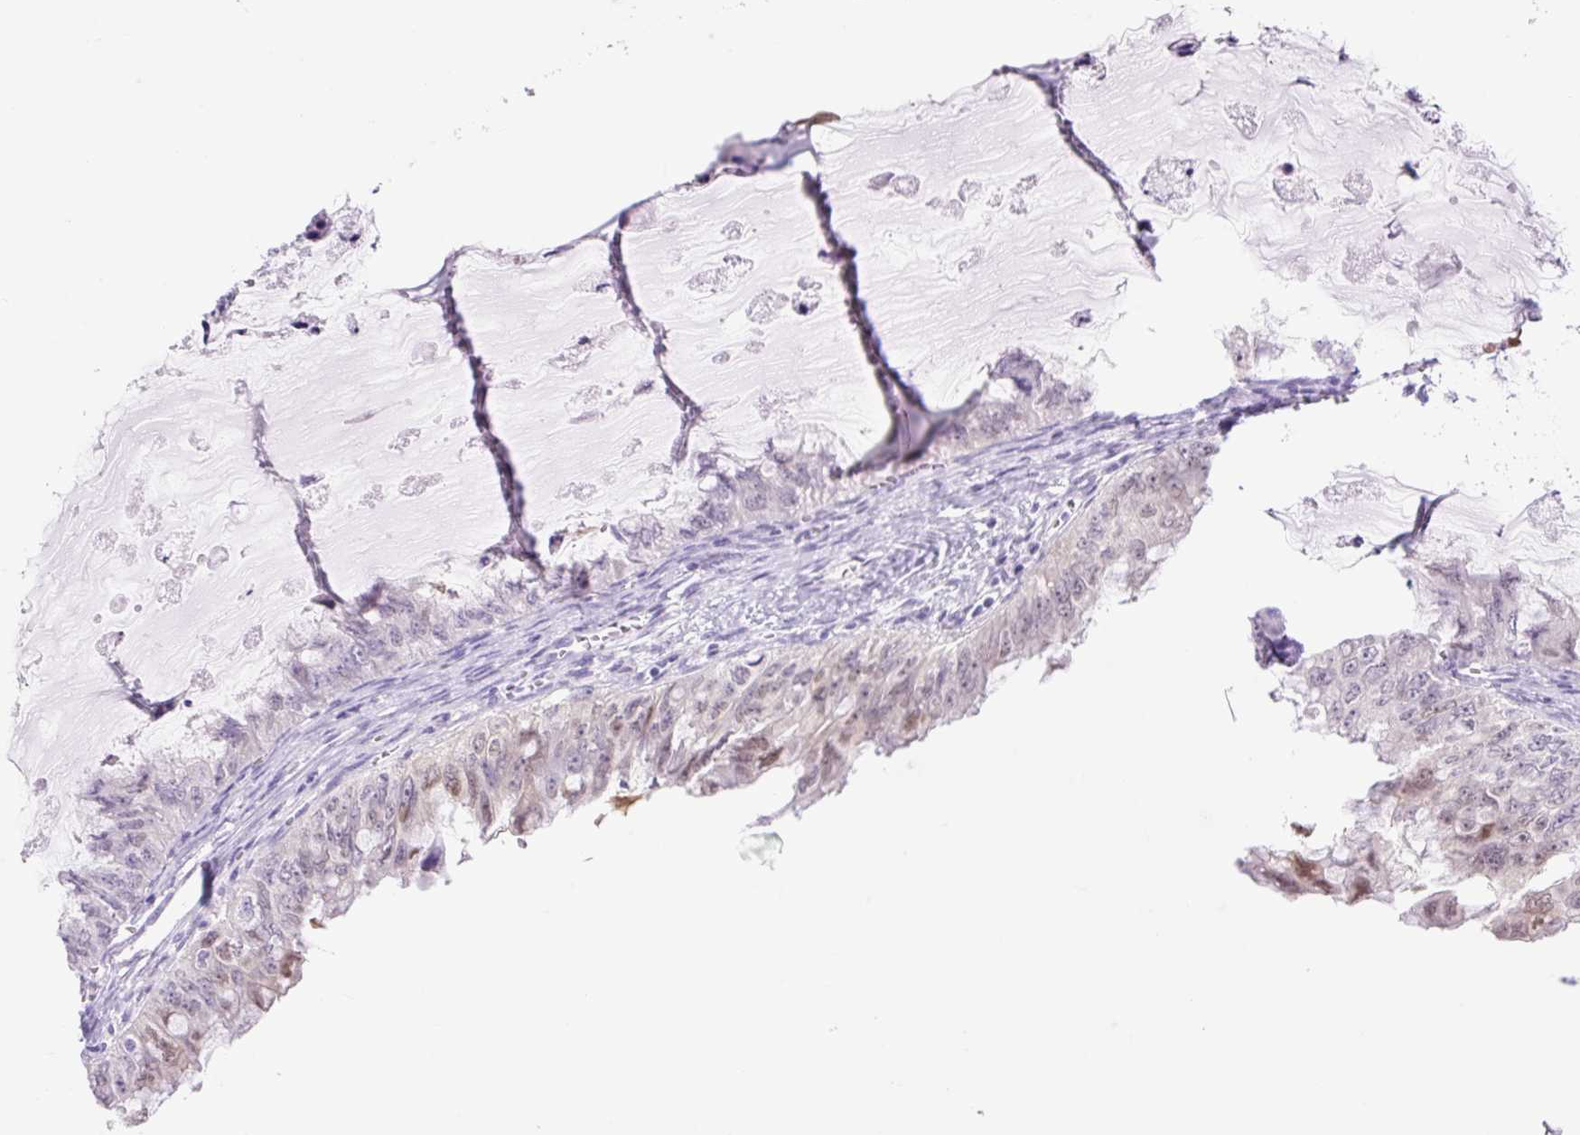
{"staining": {"intensity": "weak", "quantity": "<25%", "location": "cytoplasmic/membranous"}, "tissue": "ovarian cancer", "cell_type": "Tumor cells", "image_type": "cancer", "snomed": [{"axis": "morphology", "description": "Cystadenocarcinoma, mucinous, NOS"}, {"axis": "topography", "description": "Ovary"}], "caption": "Tumor cells are negative for brown protein staining in ovarian mucinous cystadenocarcinoma. The staining was performed using DAB to visualize the protein expression in brown, while the nuclei were stained in blue with hematoxylin (Magnification: 20x).", "gene": "SLC25A40", "patient": {"sex": "female", "age": 72}}